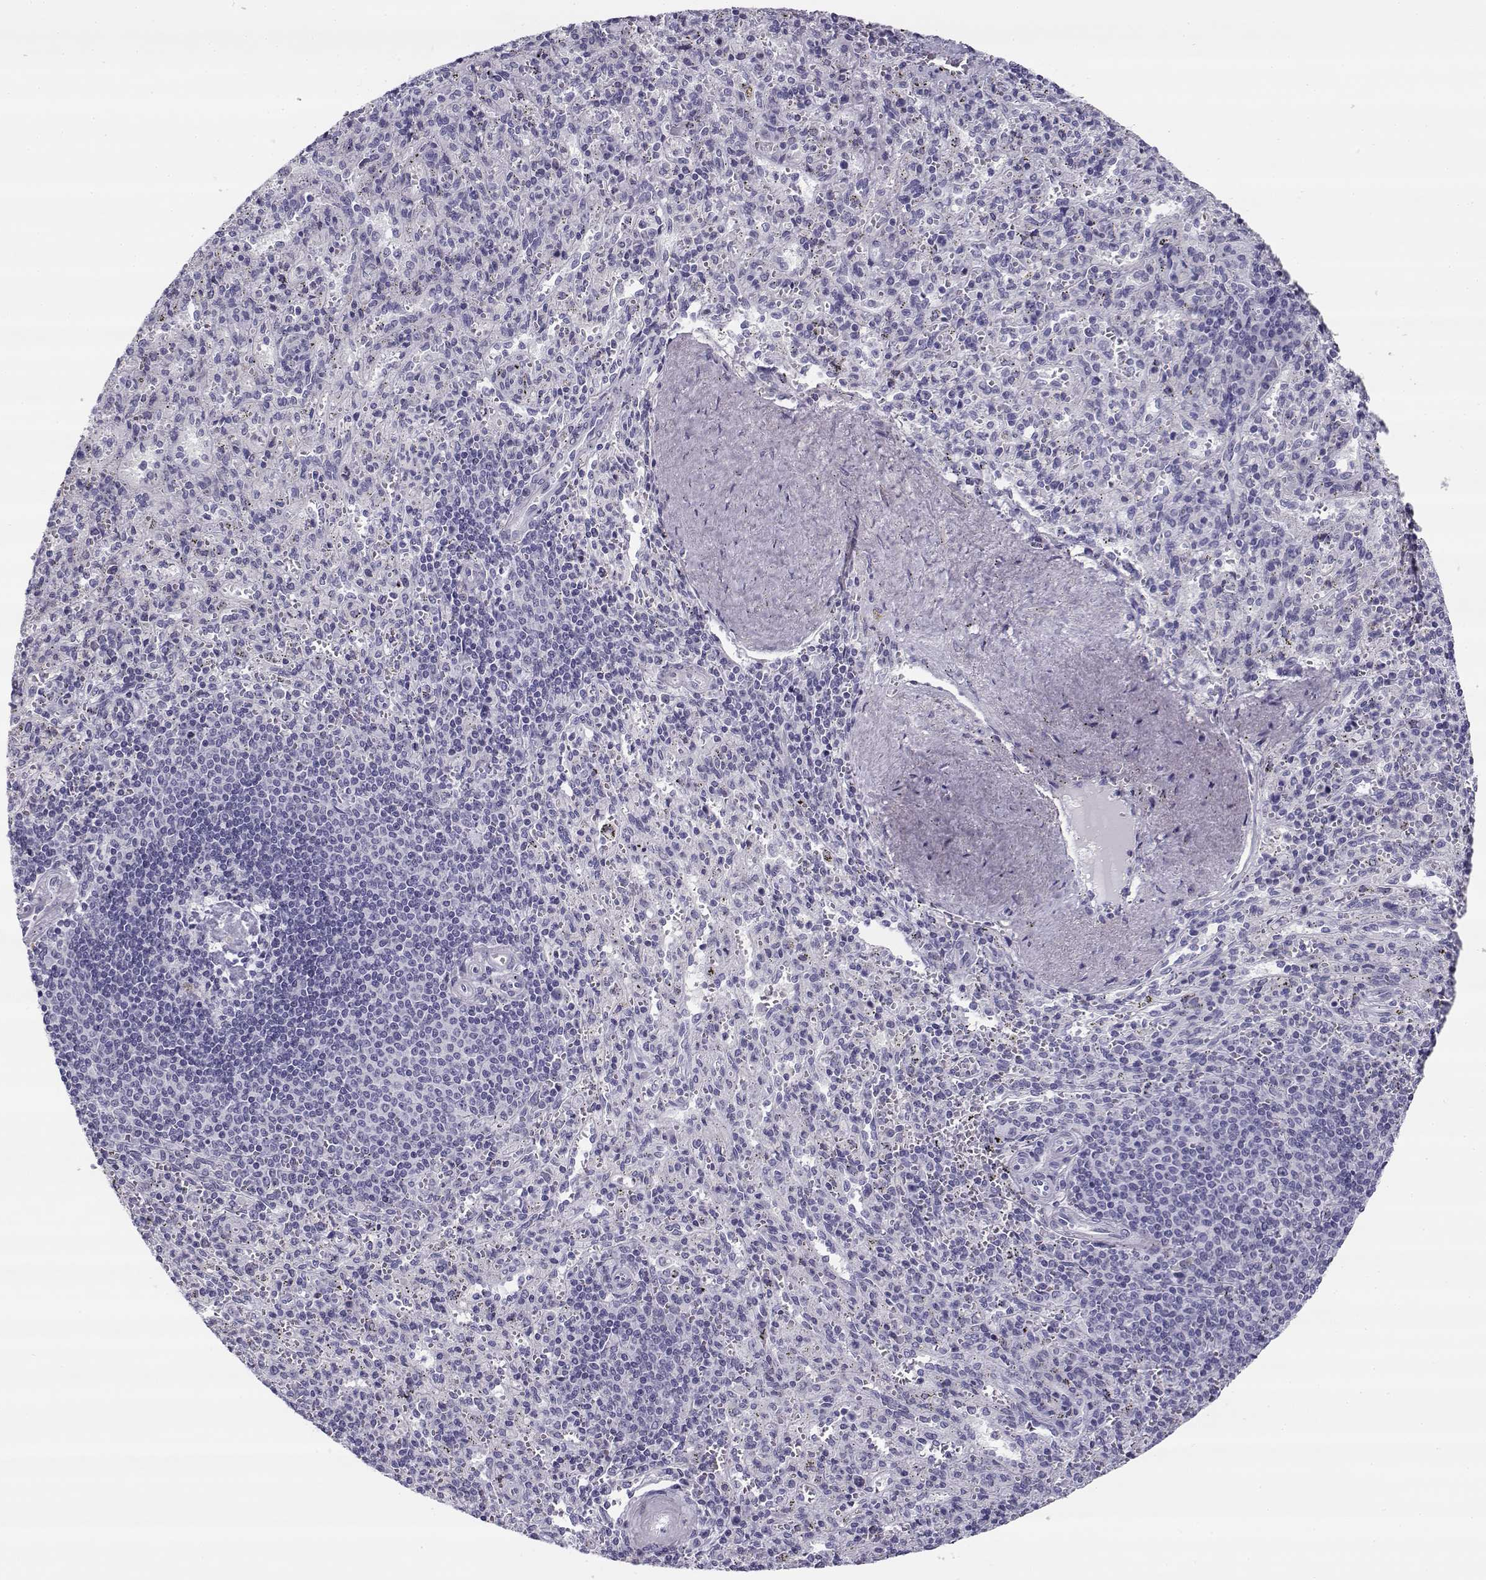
{"staining": {"intensity": "negative", "quantity": "none", "location": "none"}, "tissue": "spleen", "cell_type": "Cells in red pulp", "image_type": "normal", "snomed": [{"axis": "morphology", "description": "Normal tissue, NOS"}, {"axis": "topography", "description": "Spleen"}], "caption": "High power microscopy histopathology image of an immunohistochemistry micrograph of benign spleen, revealing no significant staining in cells in red pulp. (Stains: DAB immunohistochemistry with hematoxylin counter stain, Microscopy: brightfield microscopy at high magnification).", "gene": "CREB3L3", "patient": {"sex": "male", "age": 57}}